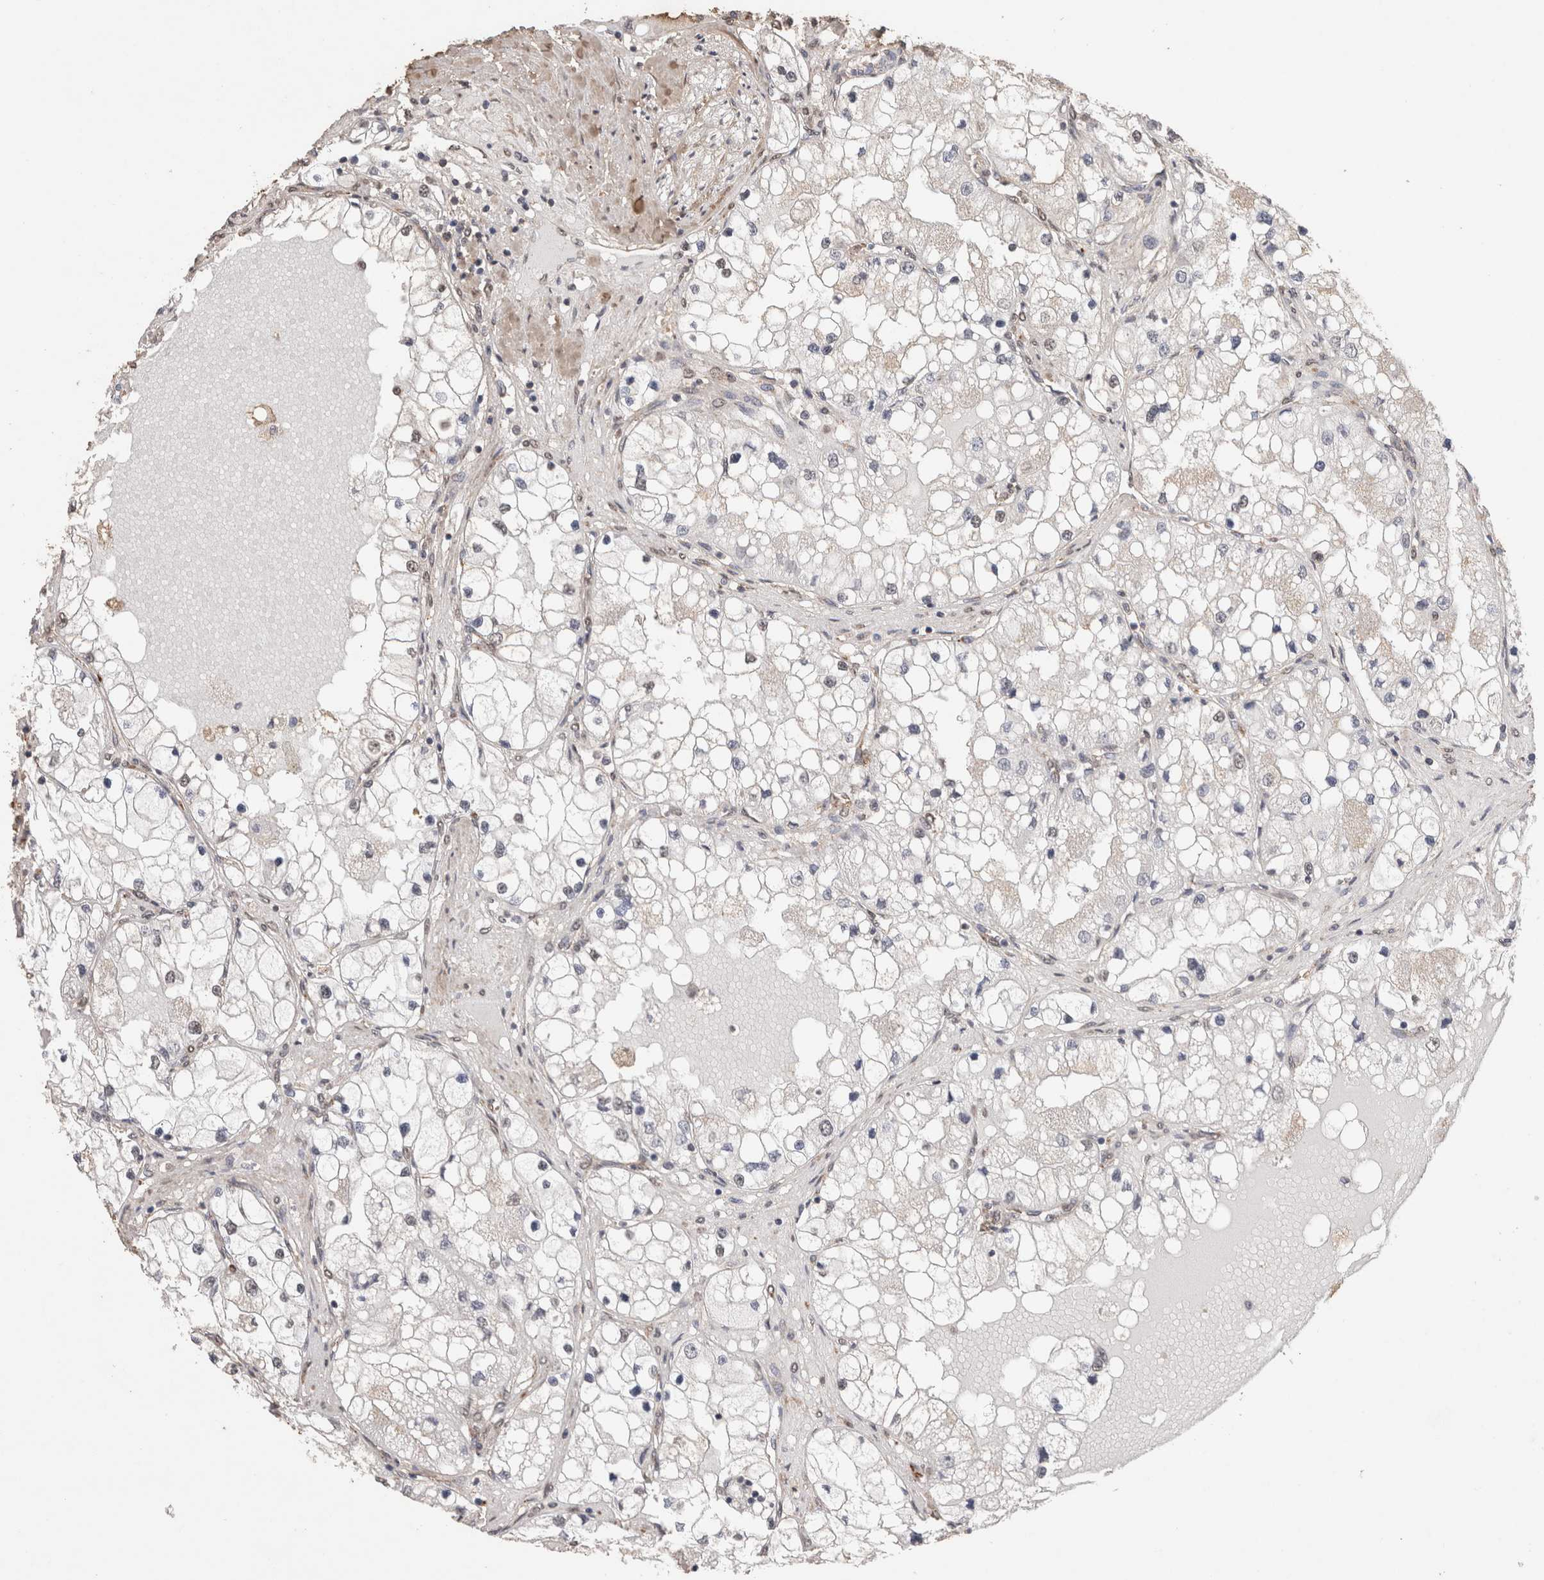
{"staining": {"intensity": "negative", "quantity": "none", "location": "none"}, "tissue": "renal cancer", "cell_type": "Tumor cells", "image_type": "cancer", "snomed": [{"axis": "morphology", "description": "Adenocarcinoma, NOS"}, {"axis": "topography", "description": "Kidney"}], "caption": "An IHC micrograph of renal adenocarcinoma is shown. There is no staining in tumor cells of renal adenocarcinoma.", "gene": "C1QTNF5", "patient": {"sex": "male", "age": 68}}